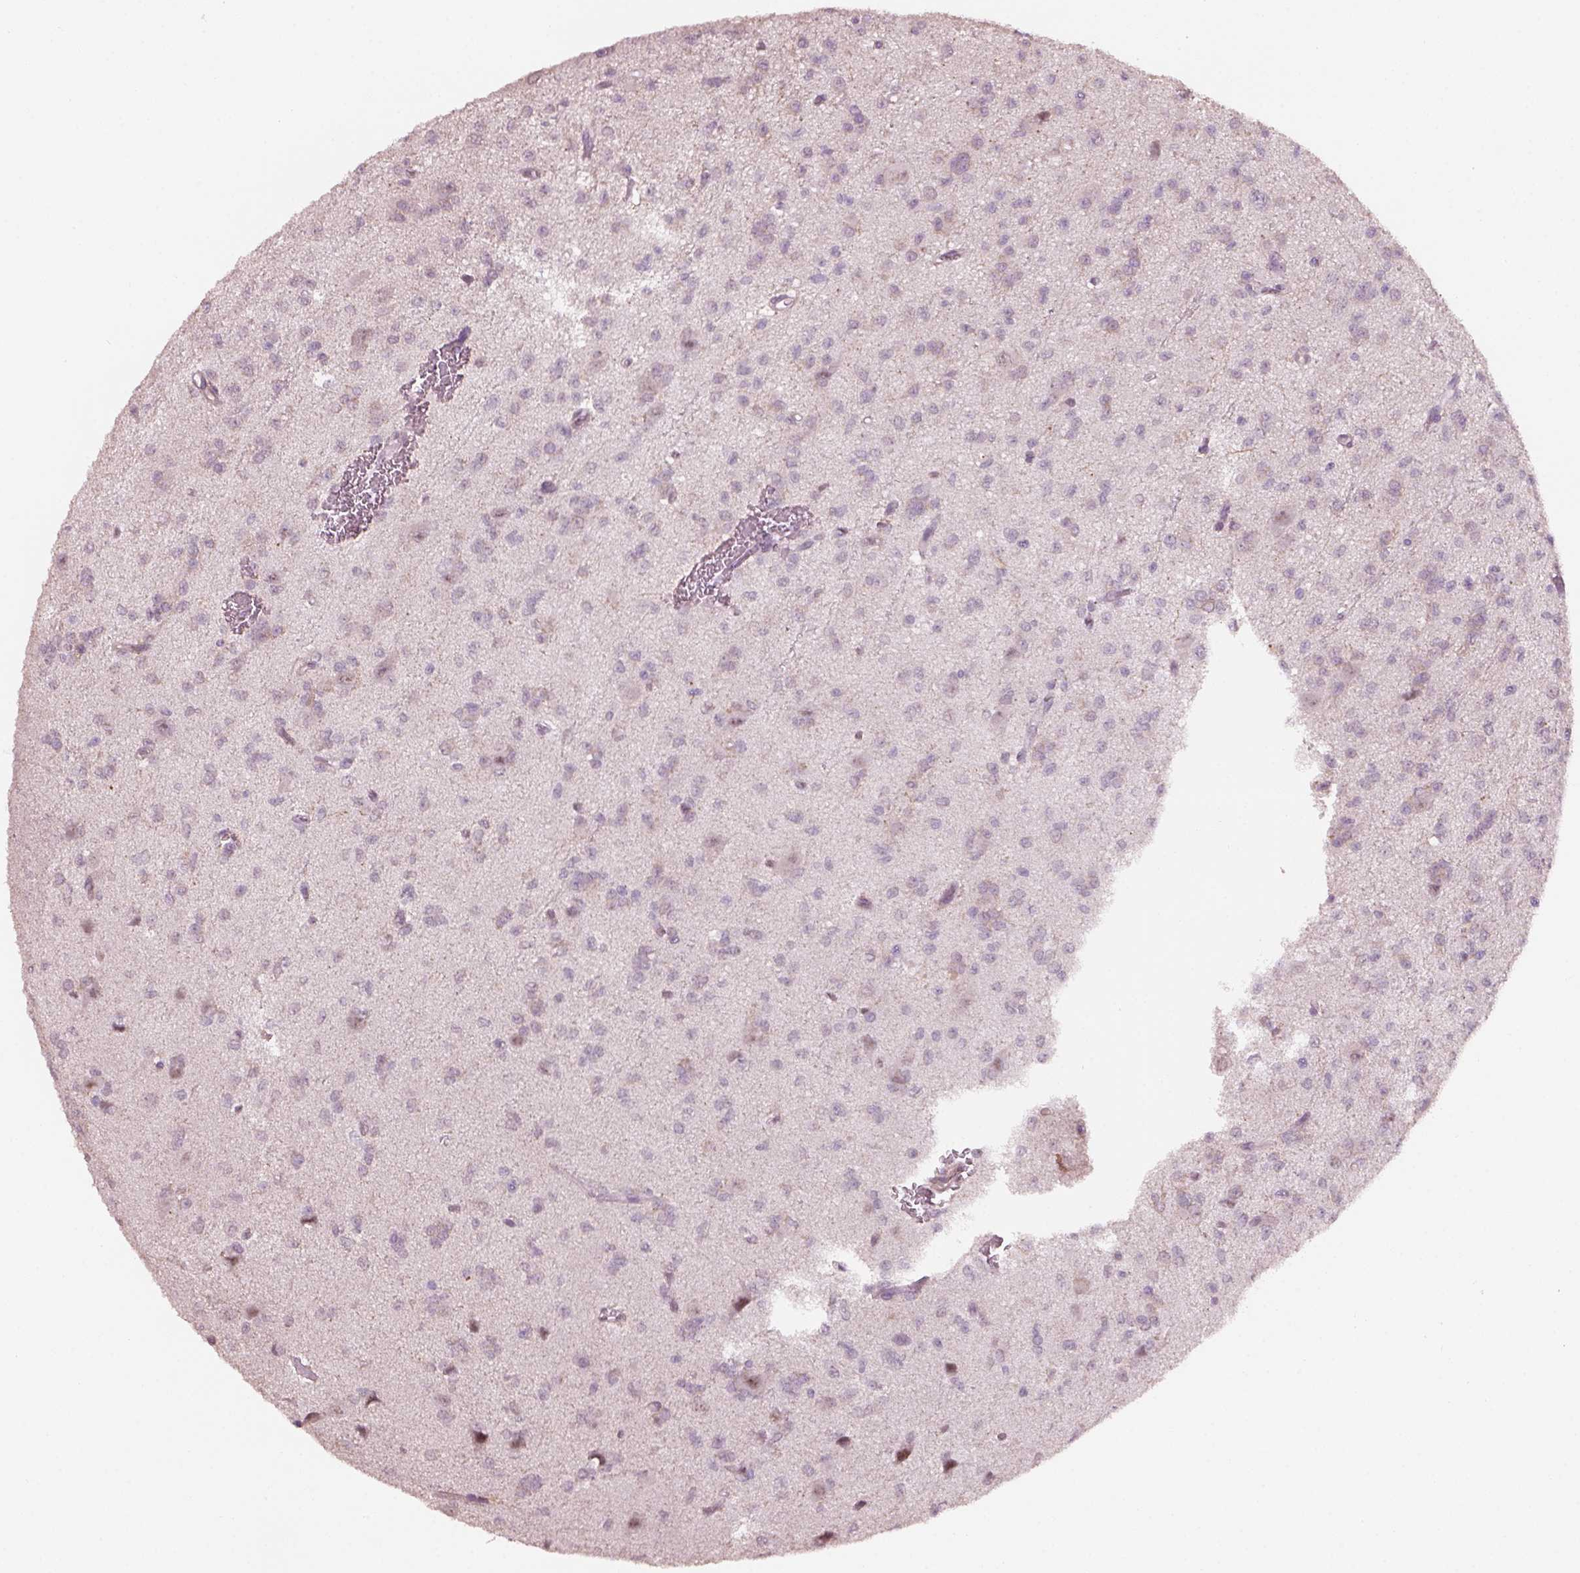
{"staining": {"intensity": "negative", "quantity": "none", "location": "none"}, "tissue": "glioma", "cell_type": "Tumor cells", "image_type": "cancer", "snomed": [{"axis": "morphology", "description": "Glioma, malignant, Low grade"}, {"axis": "topography", "description": "Brain"}], "caption": "Protein analysis of glioma reveals no significant positivity in tumor cells. (DAB (3,3'-diaminobenzidine) IHC with hematoxylin counter stain).", "gene": "NAT8", "patient": {"sex": "male", "age": 27}}